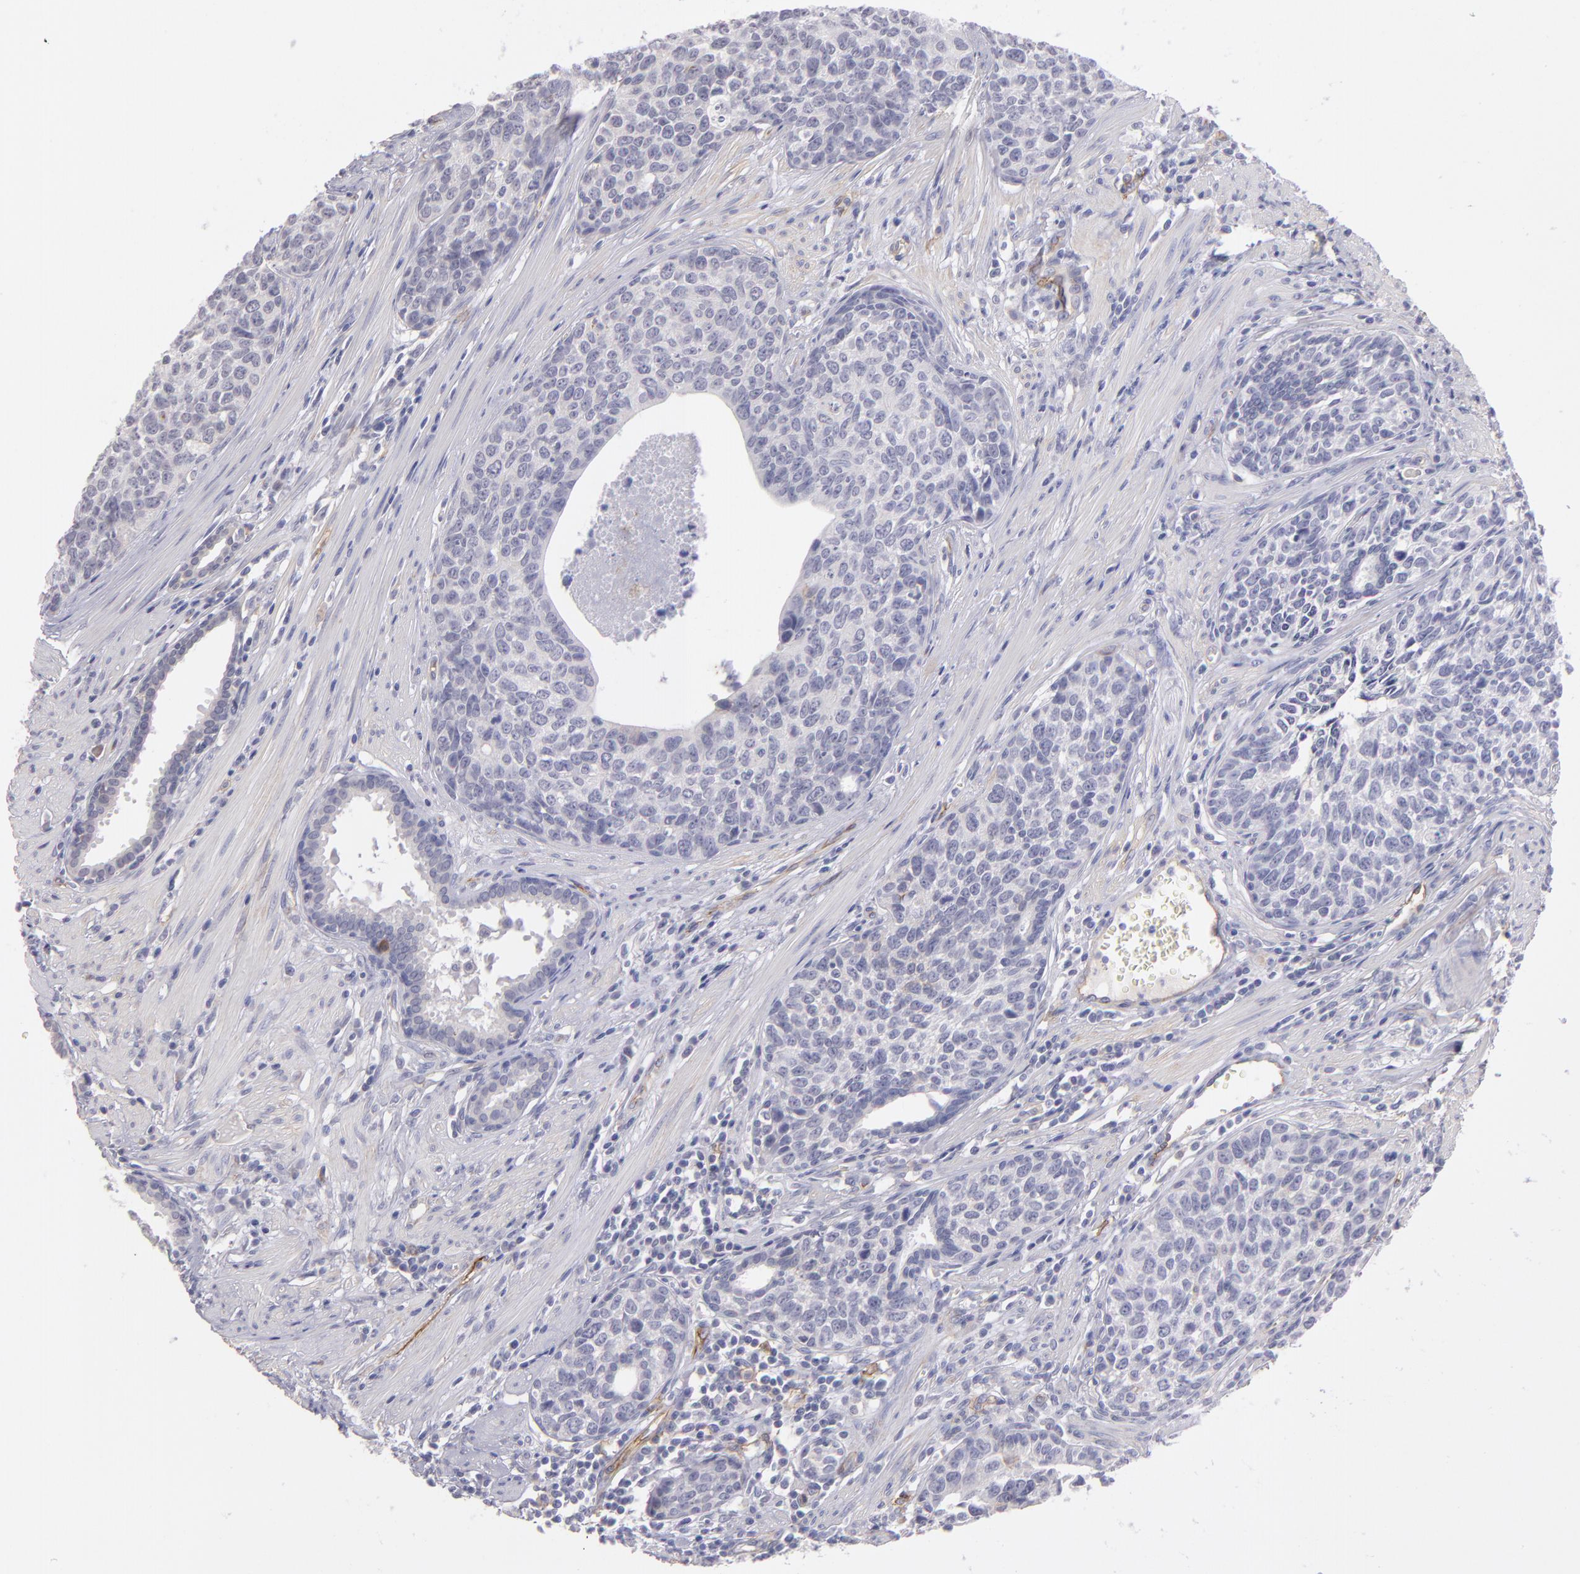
{"staining": {"intensity": "negative", "quantity": "none", "location": "none"}, "tissue": "urothelial cancer", "cell_type": "Tumor cells", "image_type": "cancer", "snomed": [{"axis": "morphology", "description": "Urothelial carcinoma, High grade"}, {"axis": "topography", "description": "Urinary bladder"}], "caption": "DAB immunohistochemical staining of human urothelial cancer demonstrates no significant expression in tumor cells. (Stains: DAB (3,3'-diaminobenzidine) immunohistochemistry with hematoxylin counter stain, Microscopy: brightfield microscopy at high magnification).", "gene": "THBD", "patient": {"sex": "male", "age": 81}}